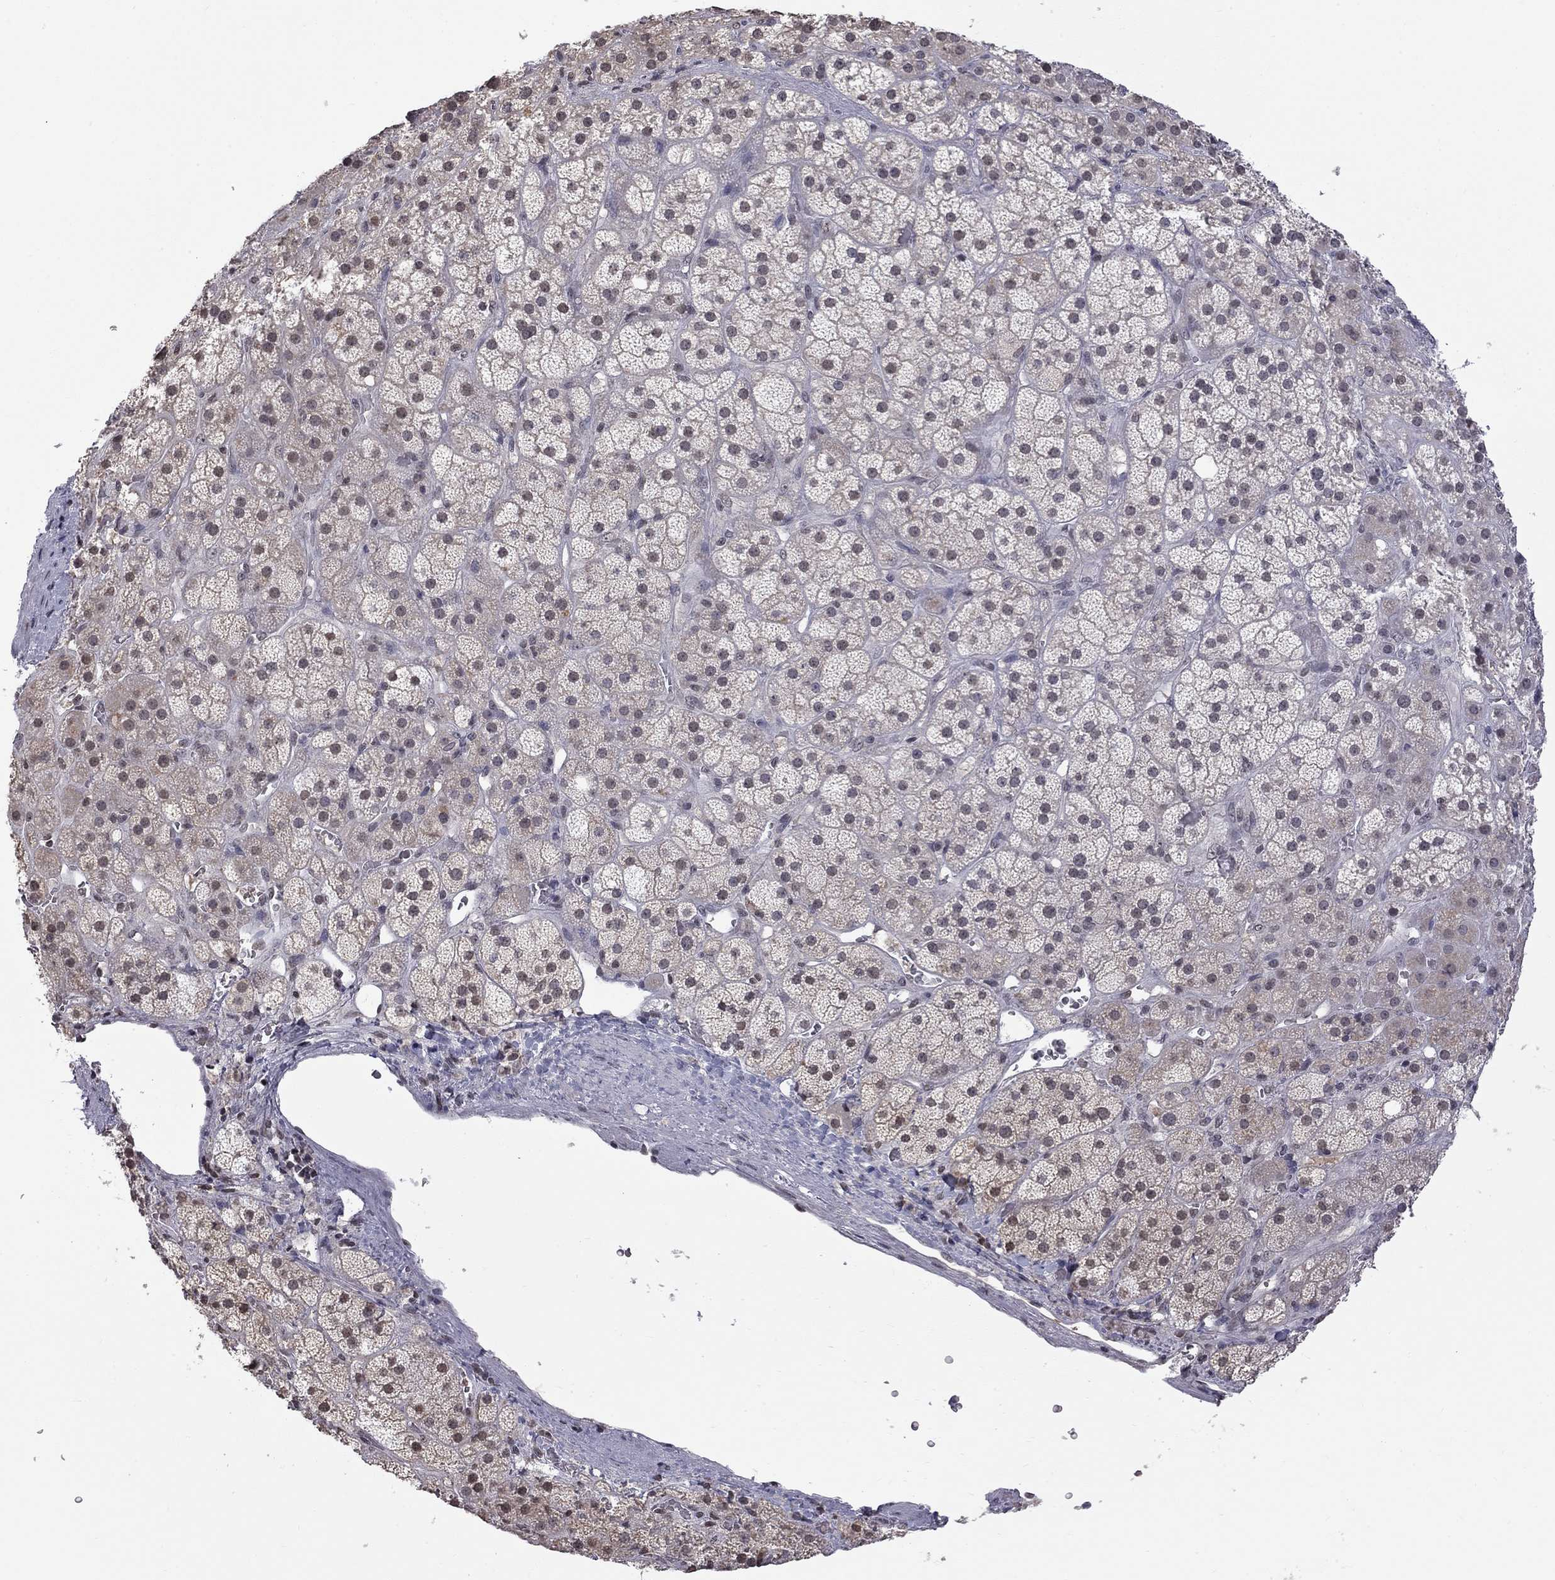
{"staining": {"intensity": "weak", "quantity": "<25%", "location": "cytoplasmic/membranous,nuclear"}, "tissue": "adrenal gland", "cell_type": "Glandular cells", "image_type": "normal", "snomed": [{"axis": "morphology", "description": "Normal tissue, NOS"}, {"axis": "topography", "description": "Adrenal gland"}], "caption": "An immunohistochemistry micrograph of benign adrenal gland is shown. There is no staining in glandular cells of adrenal gland.", "gene": "RFWD3", "patient": {"sex": "male", "age": 57}}